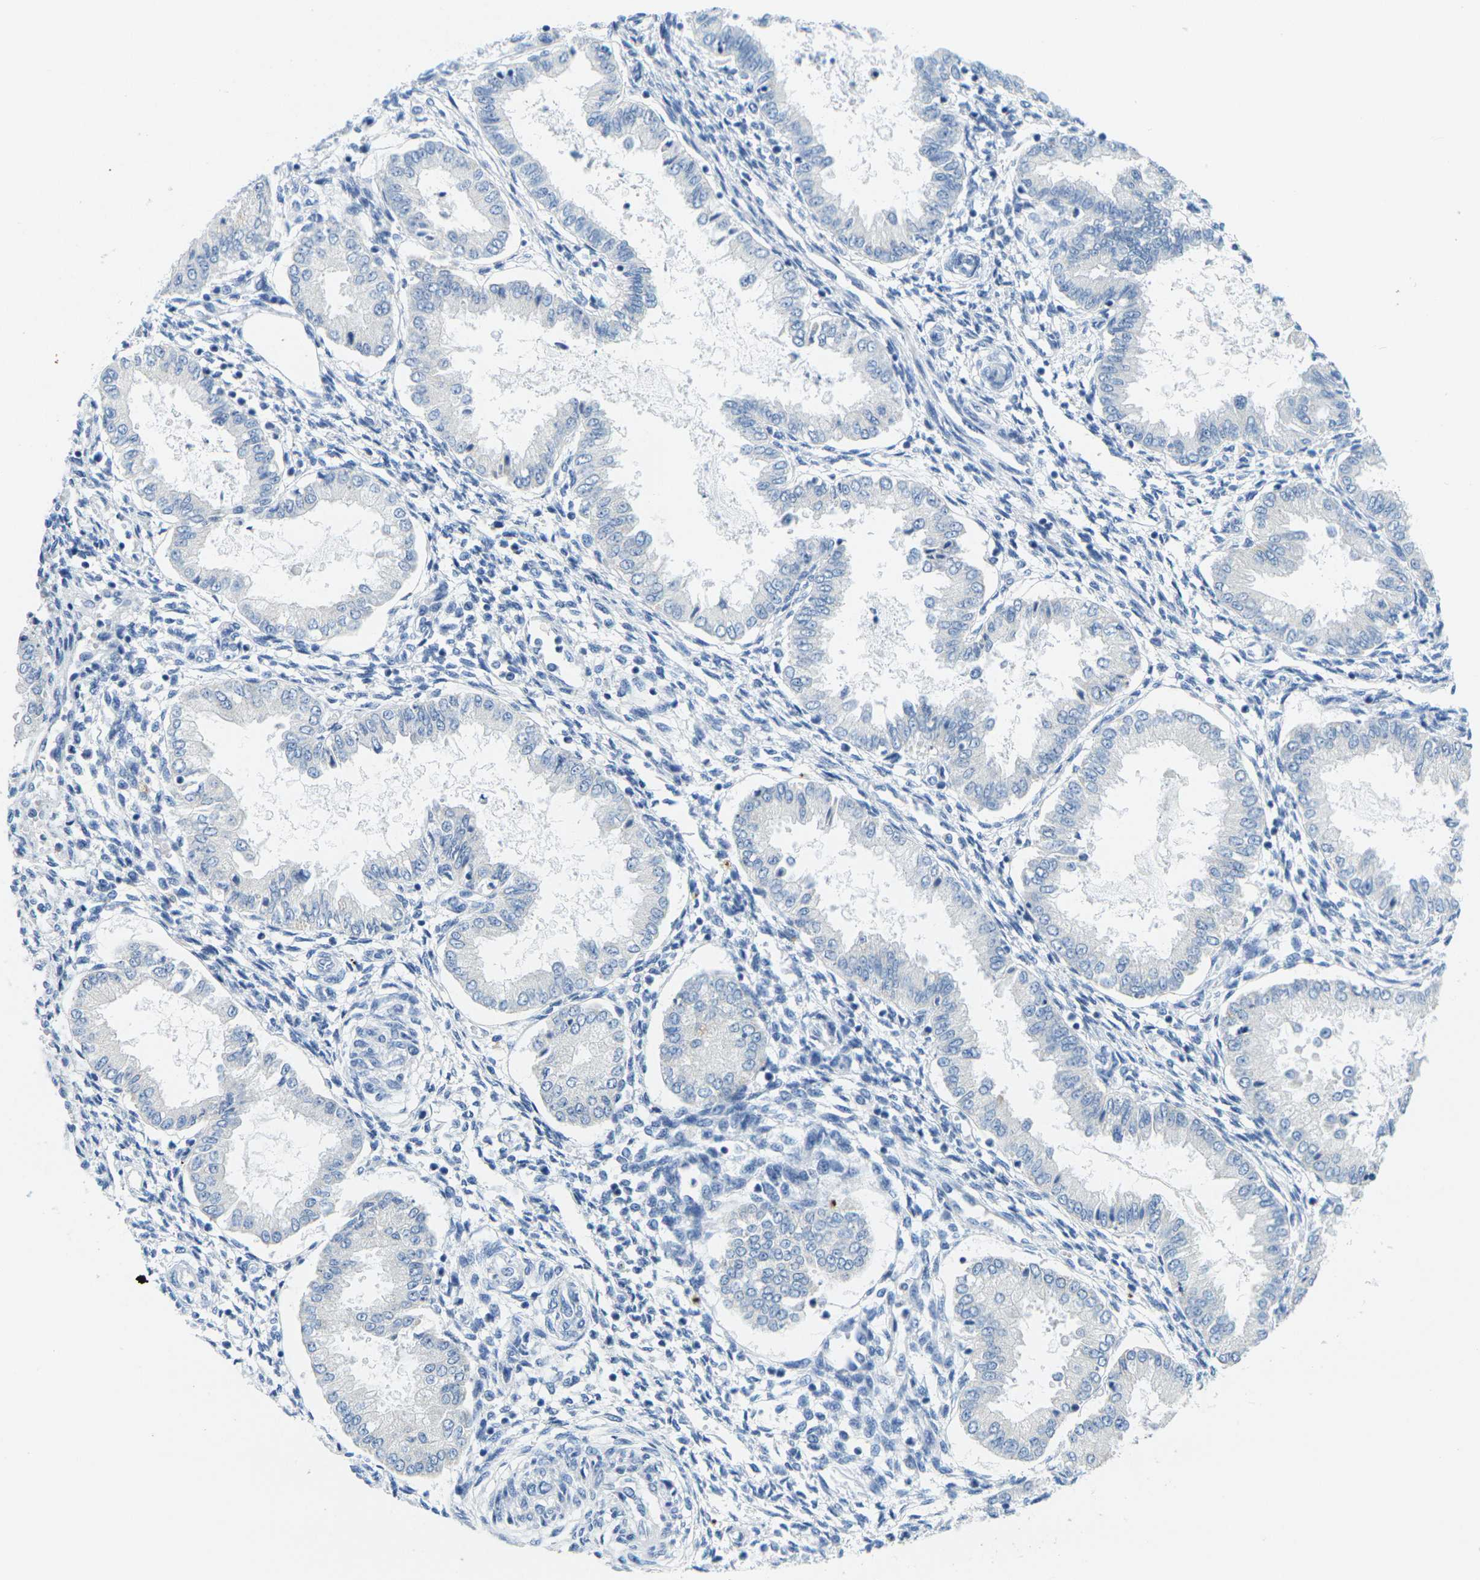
{"staining": {"intensity": "negative", "quantity": "none", "location": "none"}, "tissue": "endometrium", "cell_type": "Cells in endometrial stroma", "image_type": "normal", "snomed": [{"axis": "morphology", "description": "Normal tissue, NOS"}, {"axis": "topography", "description": "Endometrium"}], "caption": "High magnification brightfield microscopy of benign endometrium stained with DAB (3,3'-diaminobenzidine) (brown) and counterstained with hematoxylin (blue): cells in endometrial stroma show no significant expression. Brightfield microscopy of immunohistochemistry (IHC) stained with DAB (3,3'-diaminobenzidine) (brown) and hematoxylin (blue), captured at high magnification.", "gene": "FAM3D", "patient": {"sex": "female", "age": 33}}